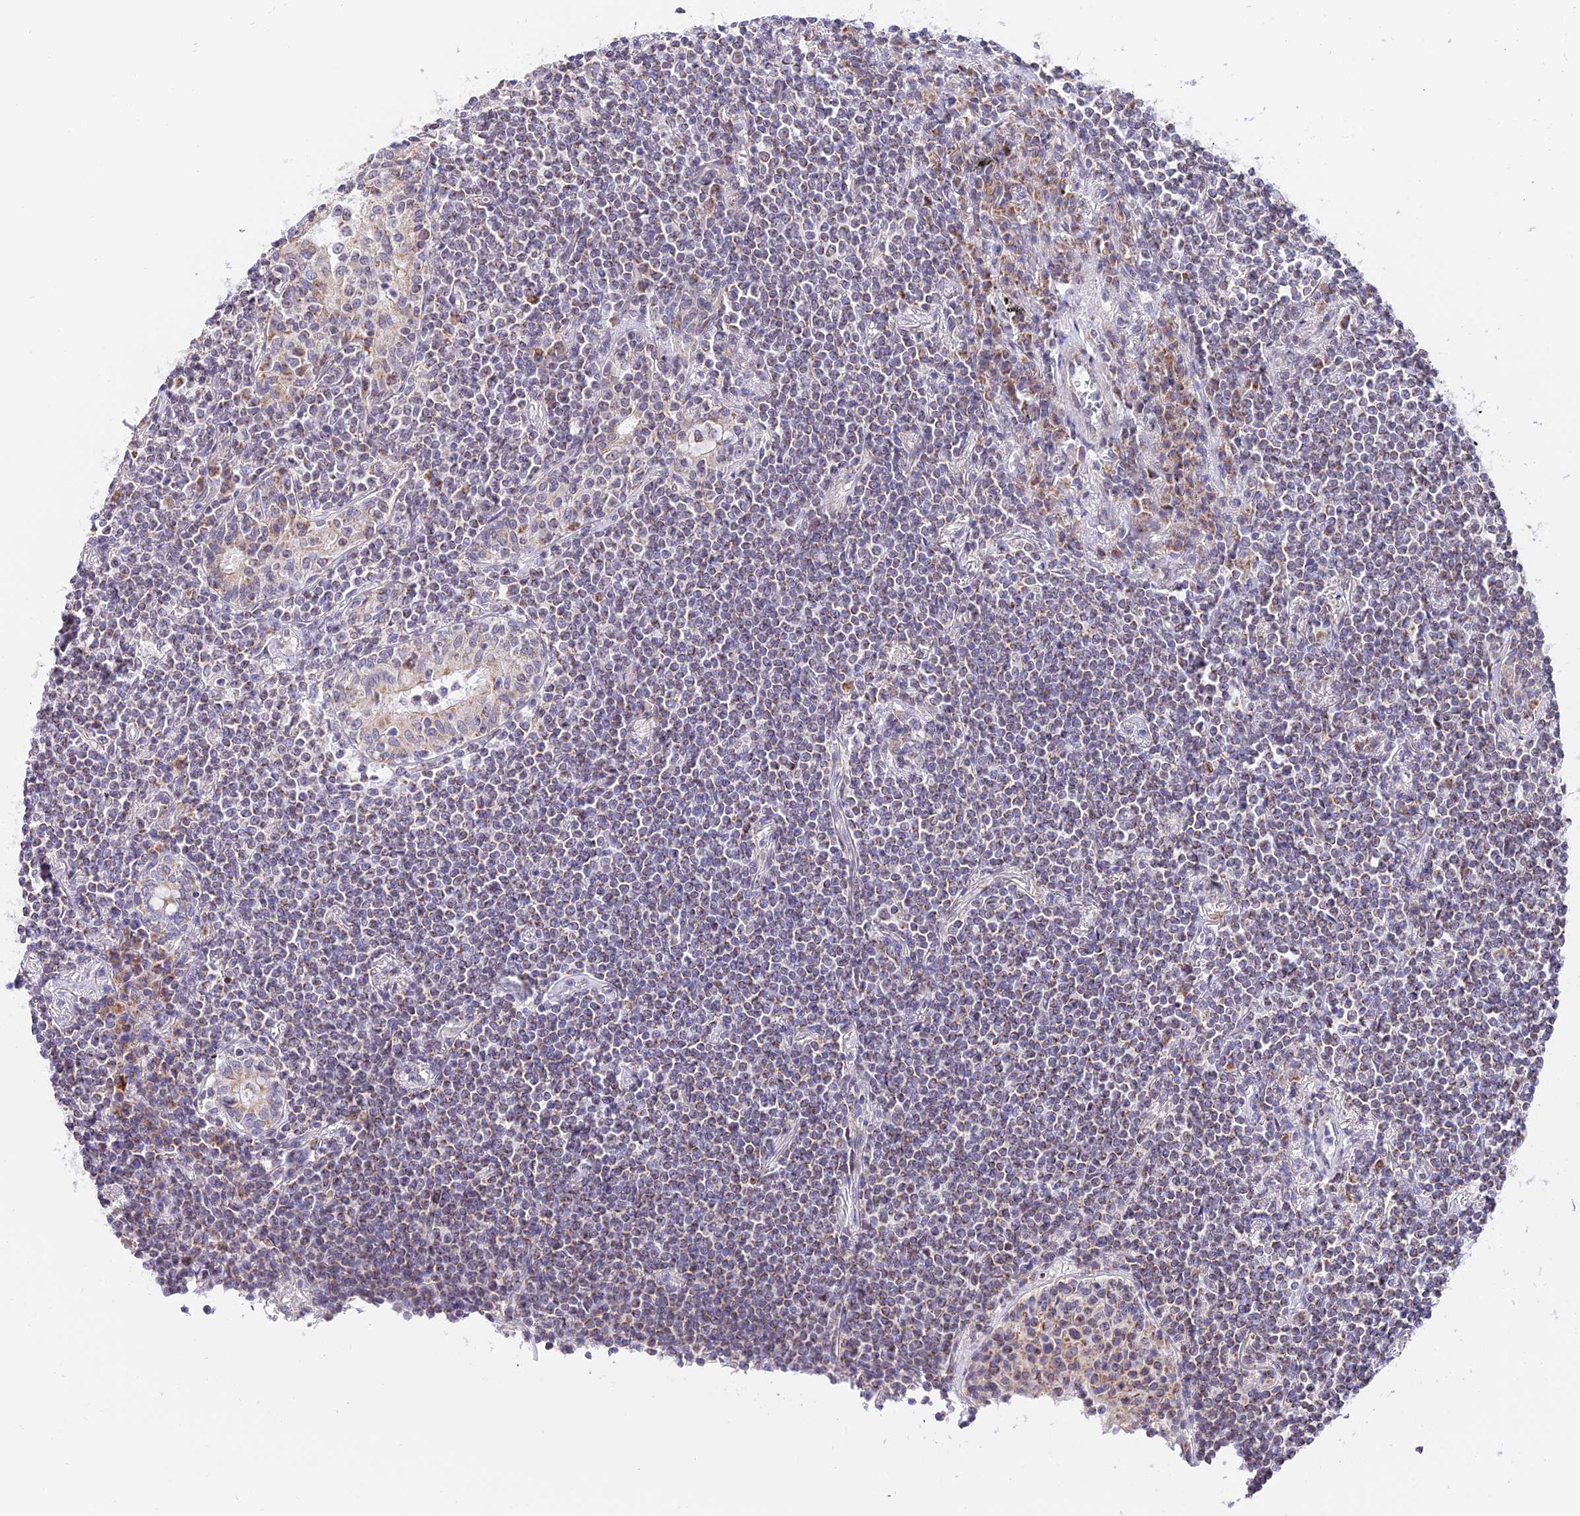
{"staining": {"intensity": "weak", "quantity": "25%-75%", "location": "cytoplasmic/membranous"}, "tissue": "lymphoma", "cell_type": "Tumor cells", "image_type": "cancer", "snomed": [{"axis": "morphology", "description": "Malignant lymphoma, non-Hodgkin's type, Low grade"}, {"axis": "topography", "description": "Lung"}], "caption": "Lymphoma stained with IHC reveals weak cytoplasmic/membranous positivity in about 25%-75% of tumor cells.", "gene": "ATP5PB", "patient": {"sex": "female", "age": 71}}